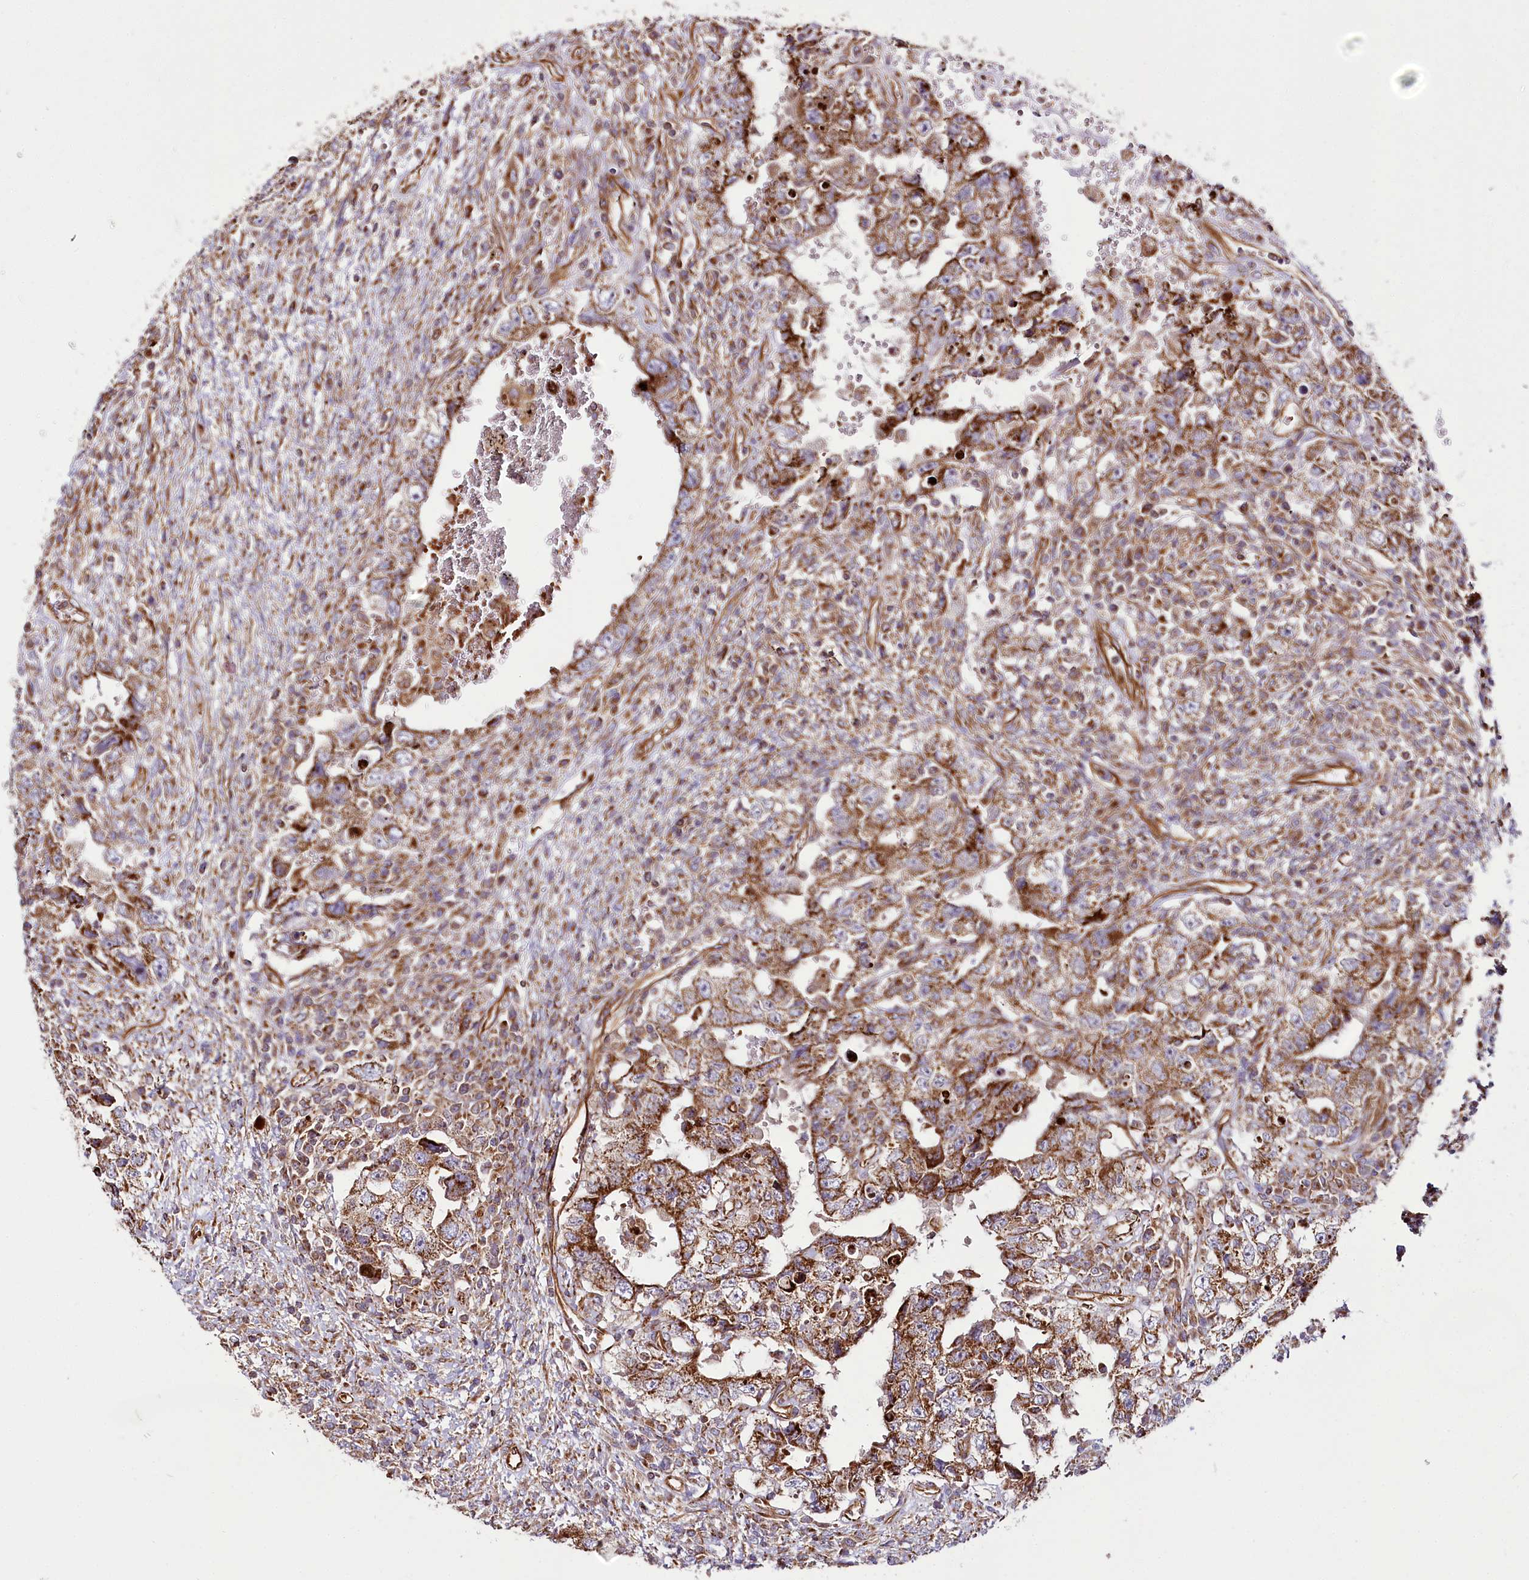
{"staining": {"intensity": "moderate", "quantity": ">75%", "location": "cytoplasmic/membranous"}, "tissue": "testis cancer", "cell_type": "Tumor cells", "image_type": "cancer", "snomed": [{"axis": "morphology", "description": "Carcinoma, Embryonal, NOS"}, {"axis": "topography", "description": "Testis"}], "caption": "A micrograph showing moderate cytoplasmic/membranous expression in approximately >75% of tumor cells in testis cancer (embryonal carcinoma), as visualized by brown immunohistochemical staining.", "gene": "THUMPD3", "patient": {"sex": "male", "age": 26}}